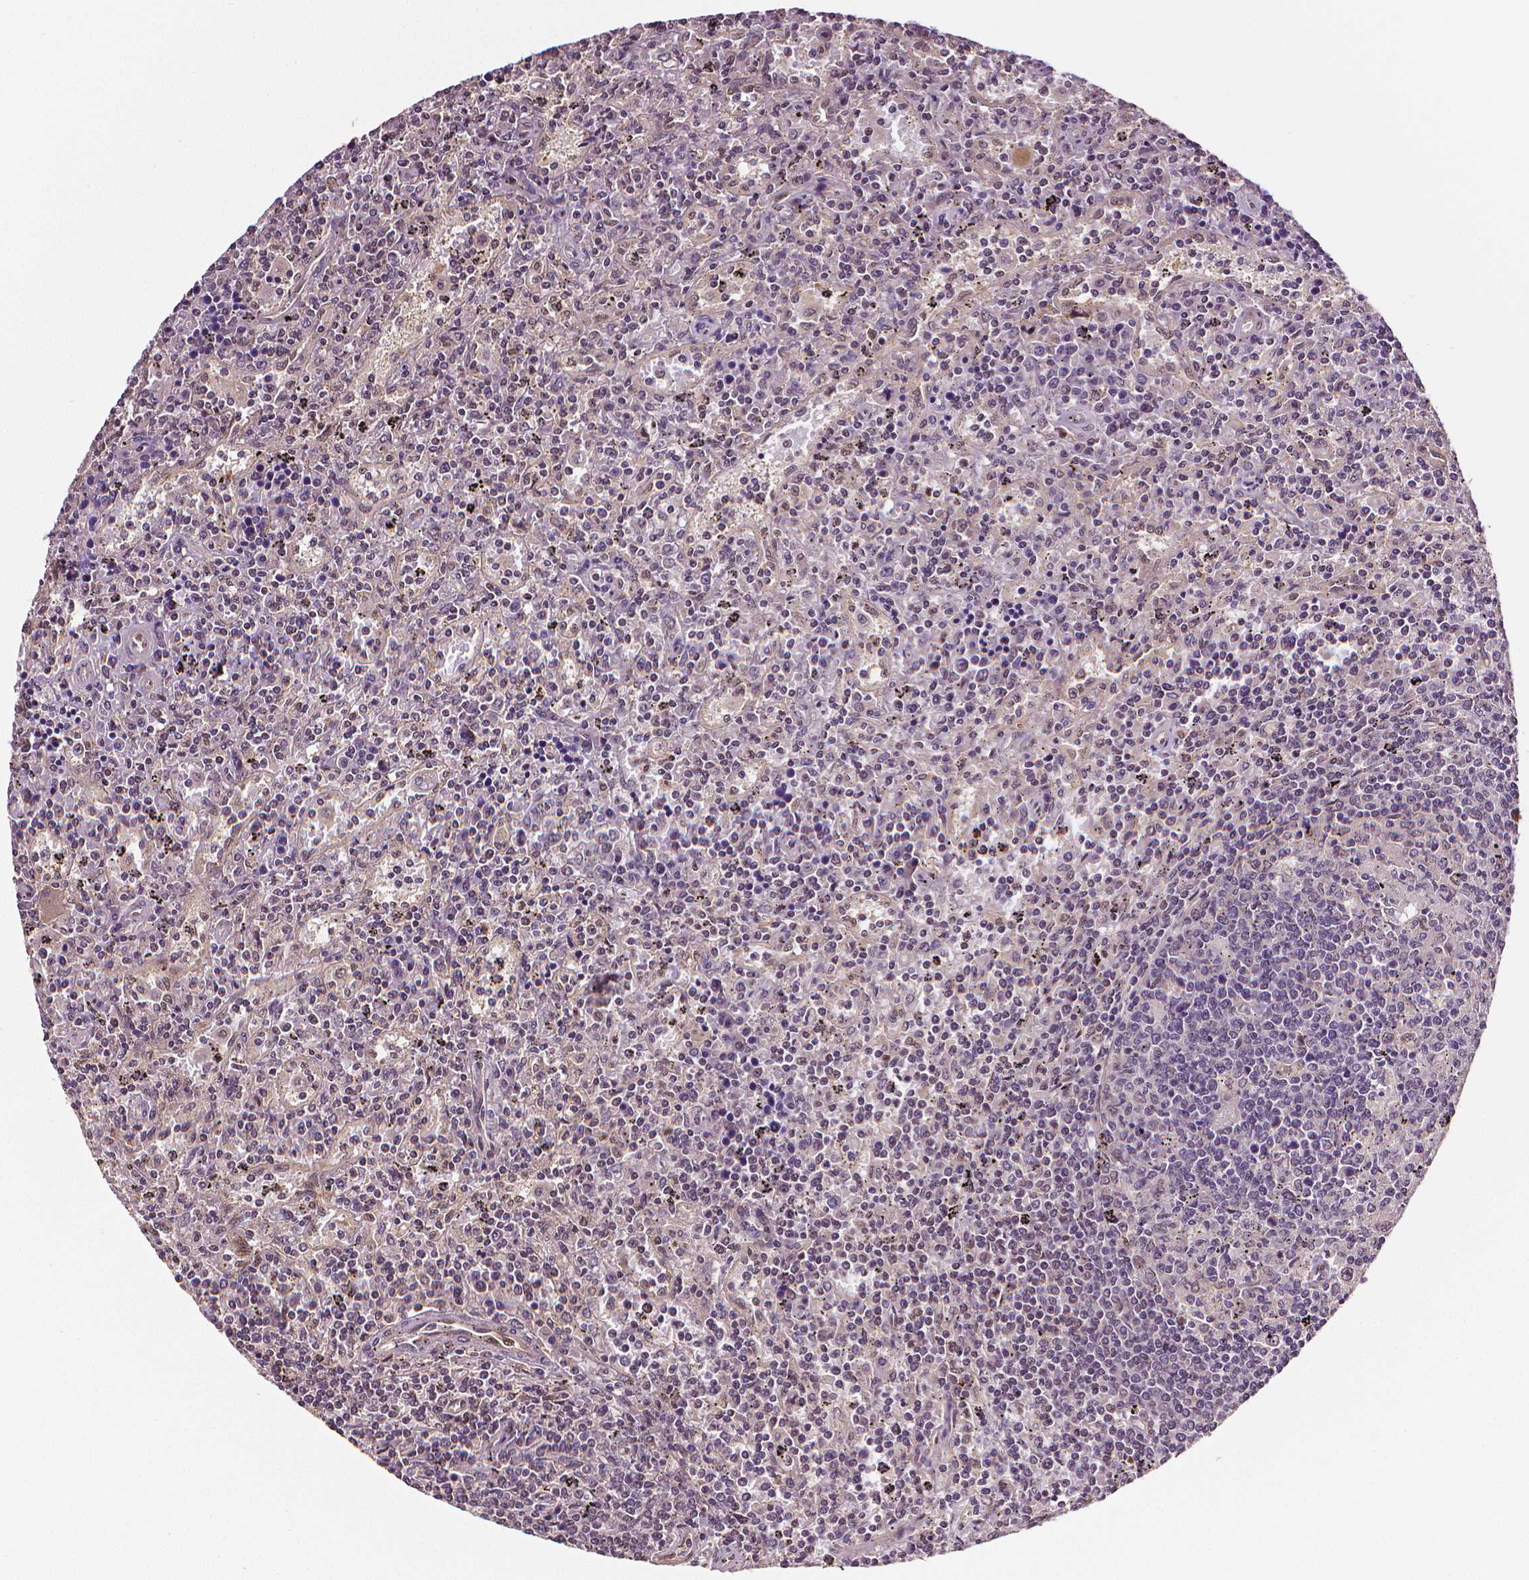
{"staining": {"intensity": "negative", "quantity": "none", "location": "none"}, "tissue": "lymphoma", "cell_type": "Tumor cells", "image_type": "cancer", "snomed": [{"axis": "morphology", "description": "Malignant lymphoma, non-Hodgkin's type, Low grade"}, {"axis": "topography", "description": "Spleen"}], "caption": "Tumor cells are negative for protein expression in human low-grade malignant lymphoma, non-Hodgkin's type. The staining was performed using DAB to visualize the protein expression in brown, while the nuclei were stained in blue with hematoxylin (Magnification: 20x).", "gene": "STAT3", "patient": {"sex": "male", "age": 62}}